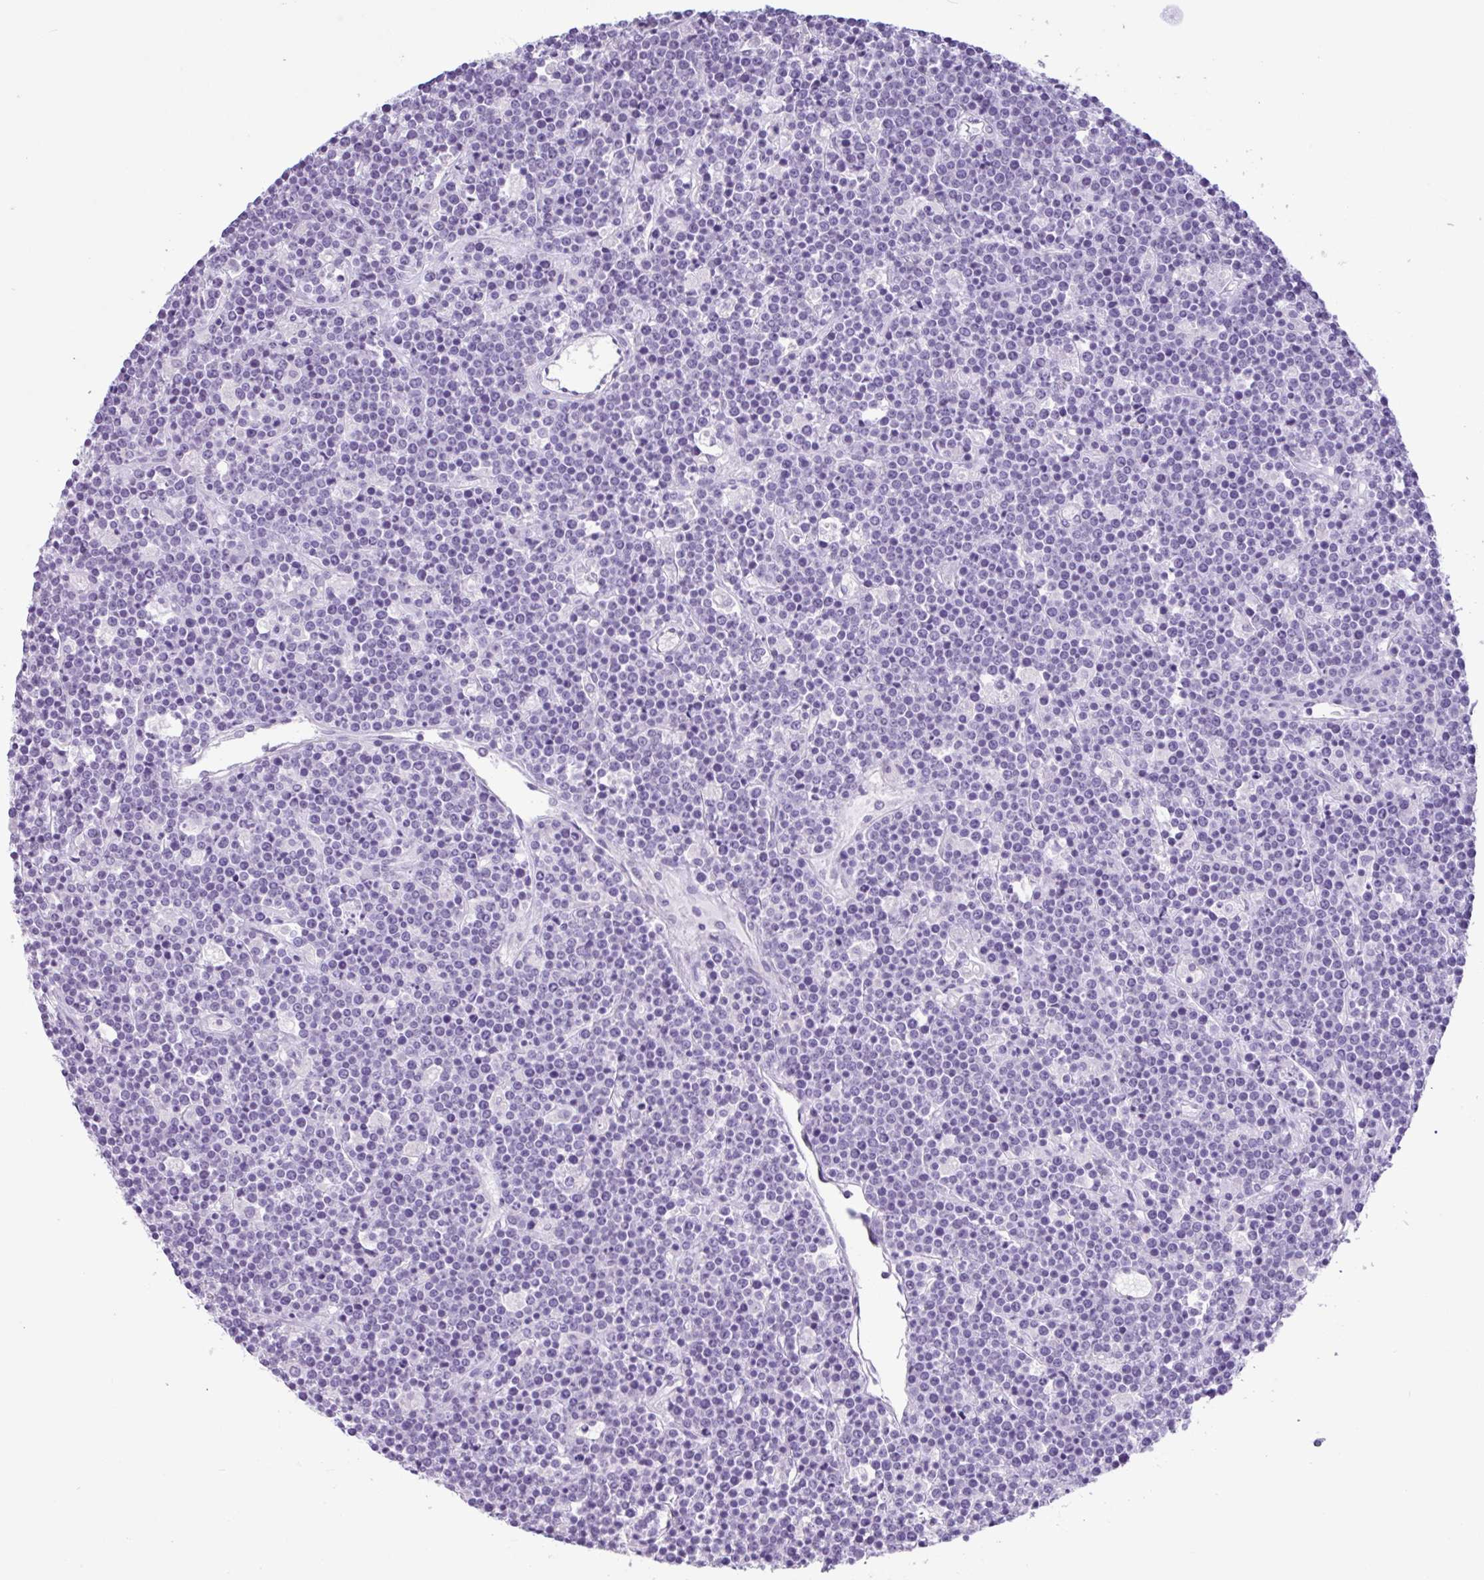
{"staining": {"intensity": "negative", "quantity": "none", "location": "none"}, "tissue": "lymphoma", "cell_type": "Tumor cells", "image_type": "cancer", "snomed": [{"axis": "morphology", "description": "Malignant lymphoma, non-Hodgkin's type, High grade"}, {"axis": "topography", "description": "Ovary"}], "caption": "High magnification brightfield microscopy of malignant lymphoma, non-Hodgkin's type (high-grade) stained with DAB (brown) and counterstained with hematoxylin (blue): tumor cells show no significant positivity.", "gene": "CTSE", "patient": {"sex": "female", "age": 56}}